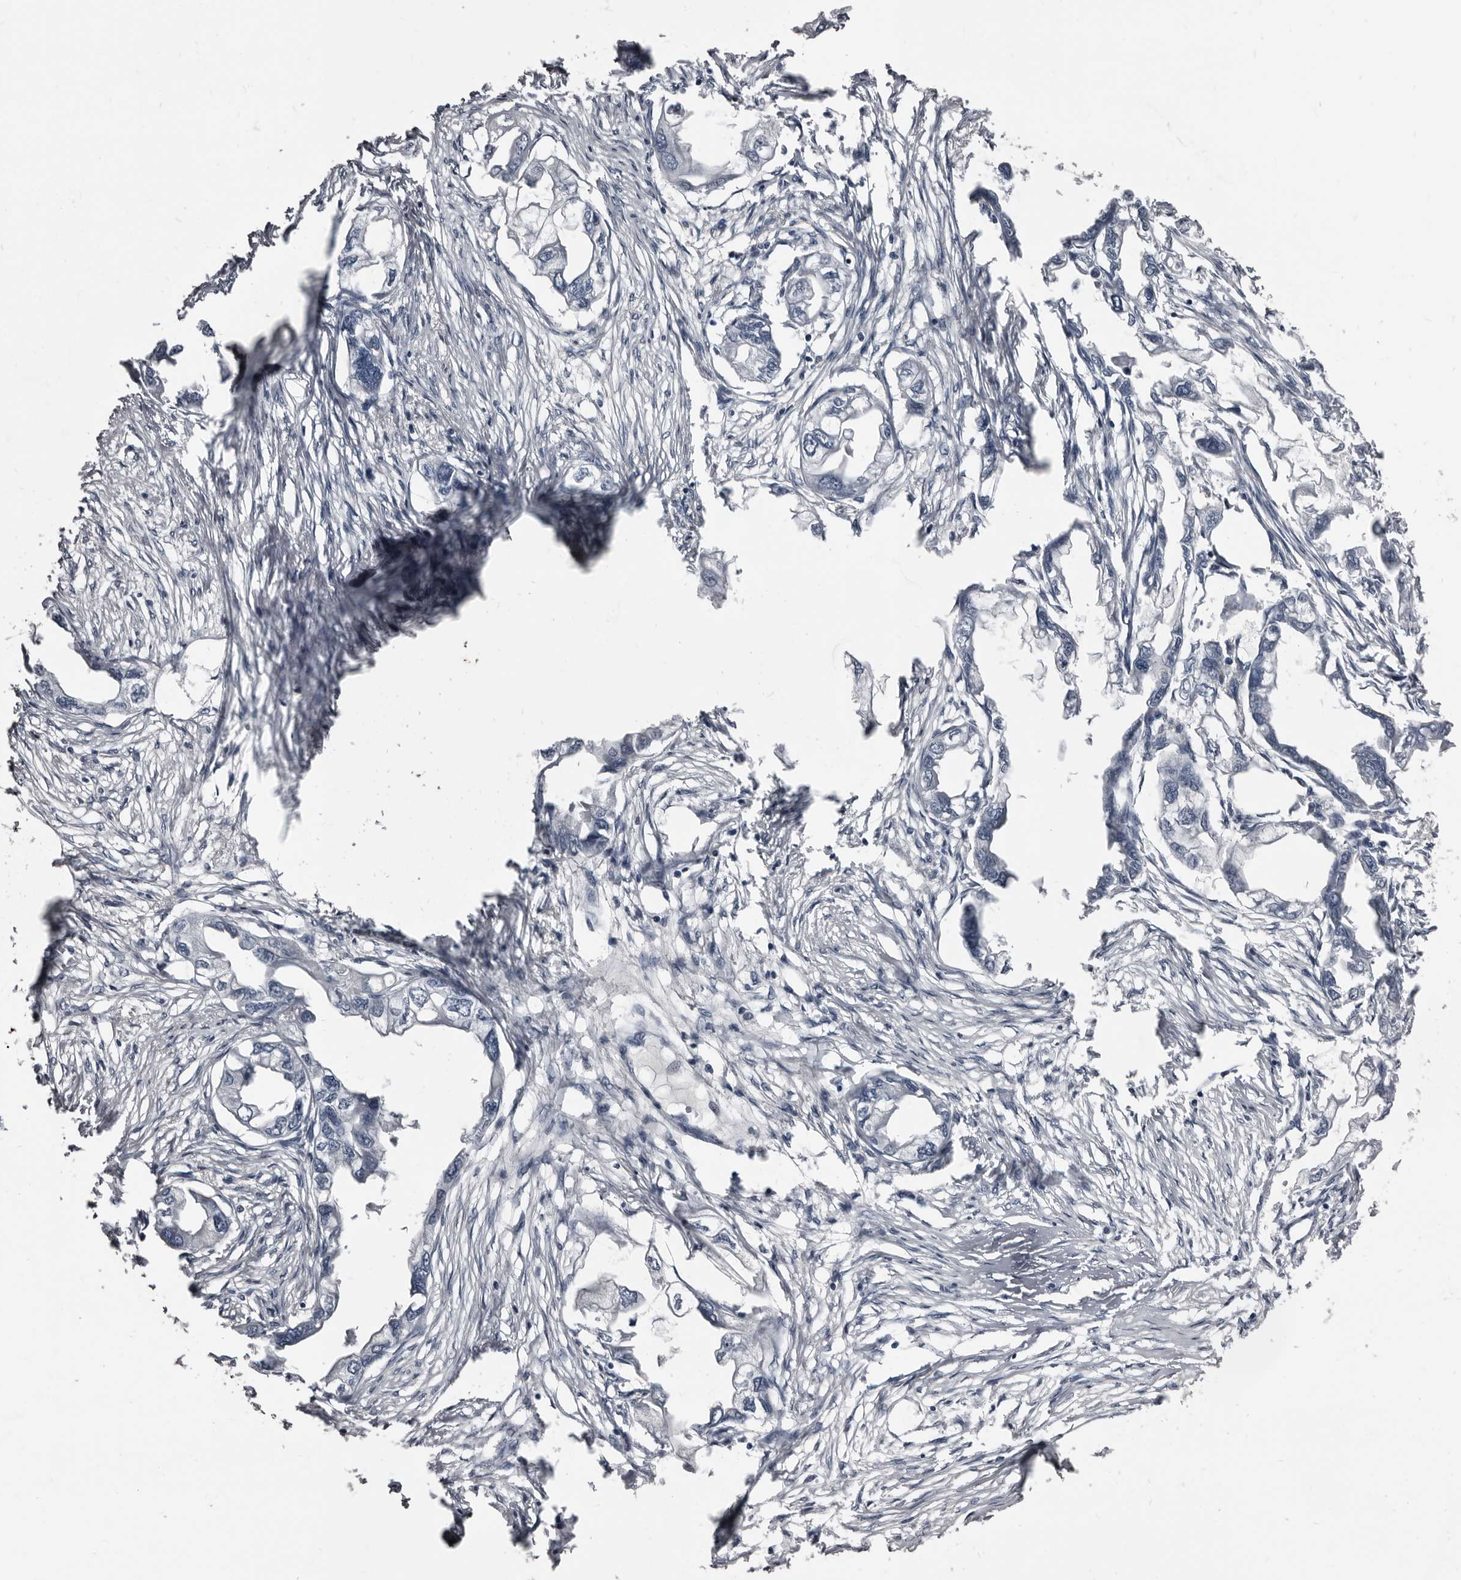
{"staining": {"intensity": "negative", "quantity": "none", "location": "none"}, "tissue": "endometrial cancer", "cell_type": "Tumor cells", "image_type": "cancer", "snomed": [{"axis": "morphology", "description": "Adenocarcinoma, NOS"}, {"axis": "morphology", "description": "Adenocarcinoma, metastatic, NOS"}, {"axis": "topography", "description": "Adipose tissue"}, {"axis": "topography", "description": "Endometrium"}], "caption": "Tumor cells show no significant protein positivity in endometrial adenocarcinoma.", "gene": "GREB1", "patient": {"sex": "female", "age": 67}}